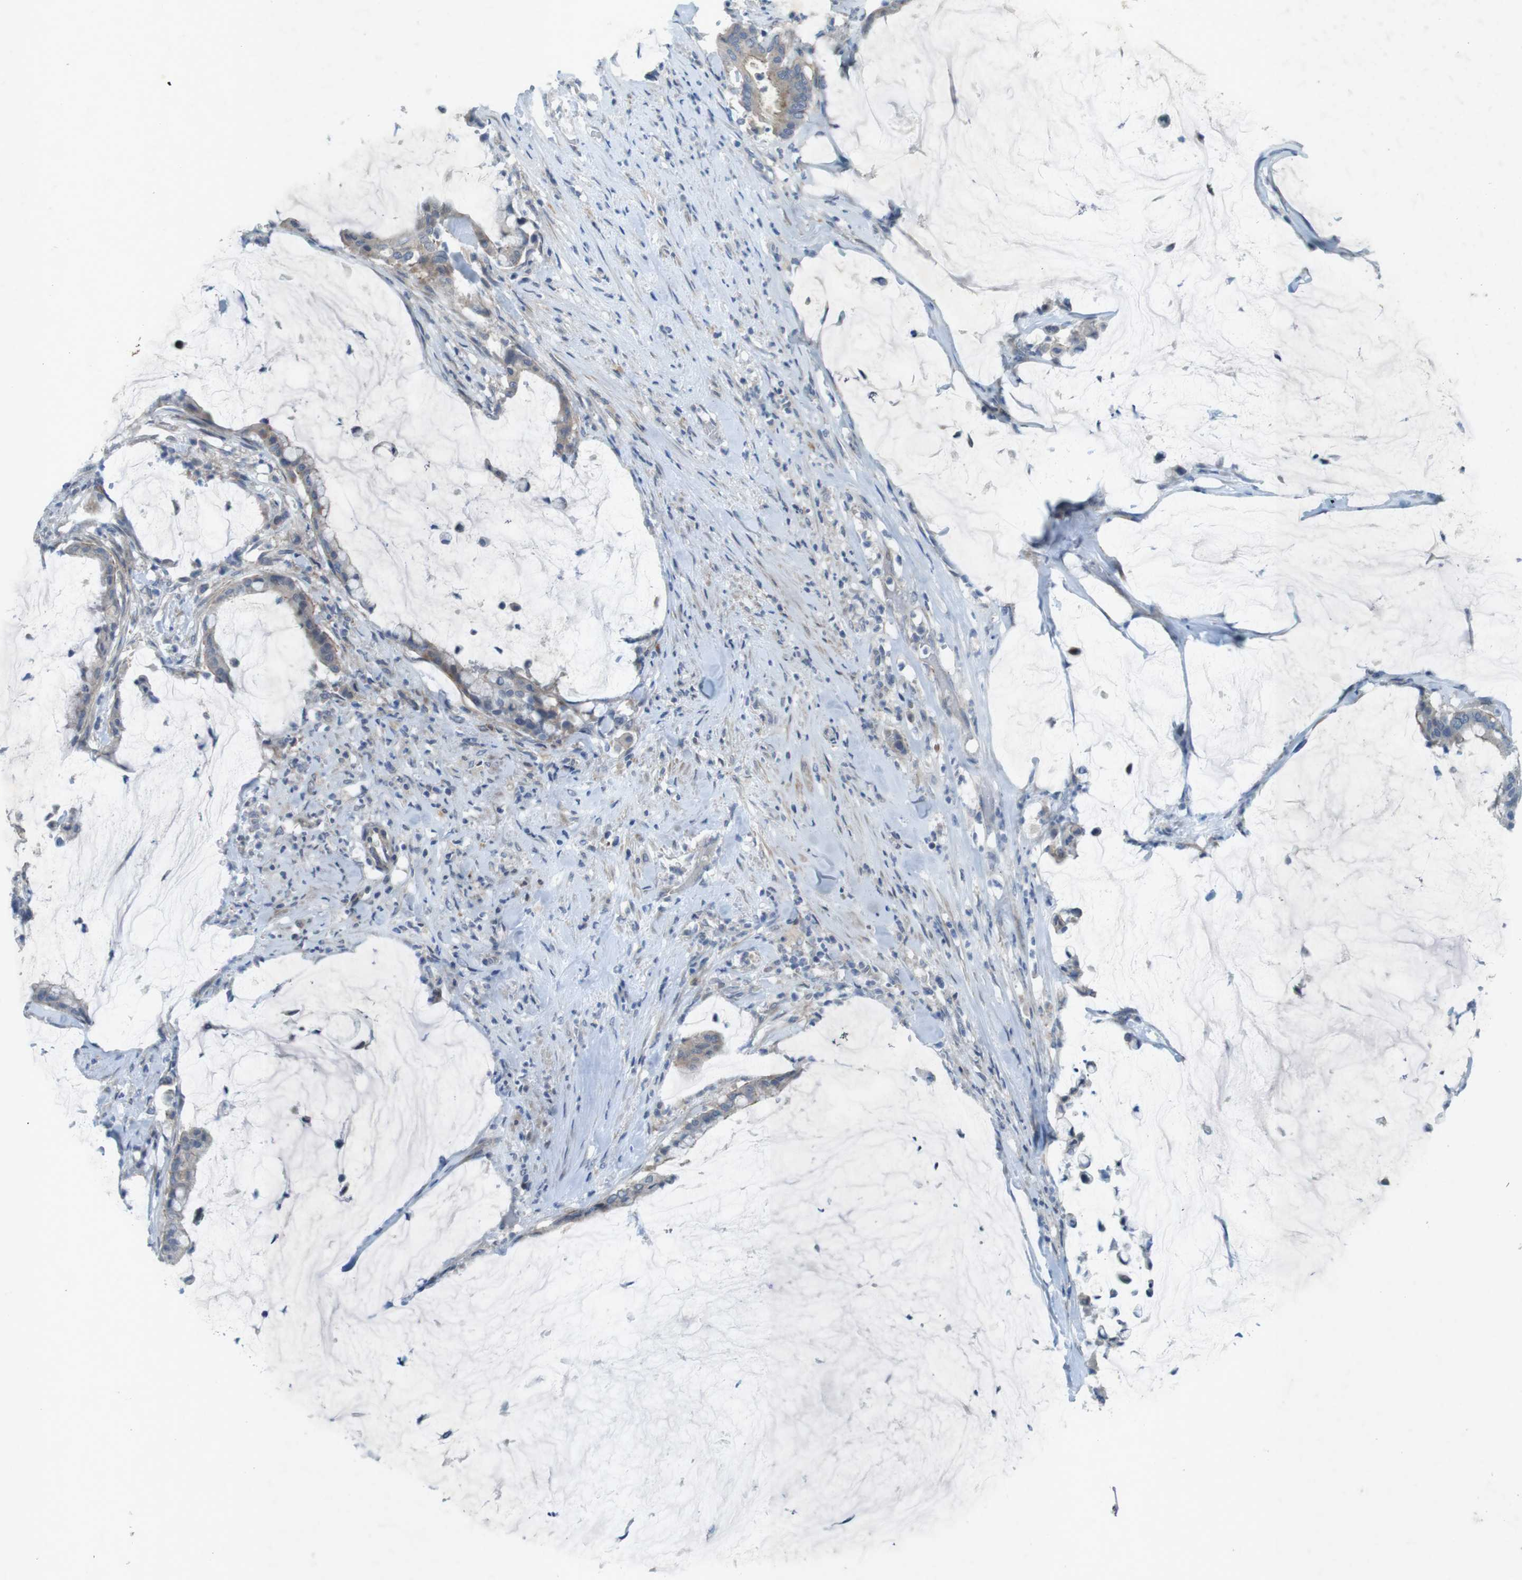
{"staining": {"intensity": "weak", "quantity": ">75%", "location": "cytoplasmic/membranous"}, "tissue": "pancreatic cancer", "cell_type": "Tumor cells", "image_type": "cancer", "snomed": [{"axis": "morphology", "description": "Adenocarcinoma, NOS"}, {"axis": "topography", "description": "Pancreas"}], "caption": "A high-resolution photomicrograph shows immunohistochemistry (IHC) staining of pancreatic adenocarcinoma, which demonstrates weak cytoplasmic/membranous staining in about >75% of tumor cells.", "gene": "TYW1", "patient": {"sex": "male", "age": 41}}